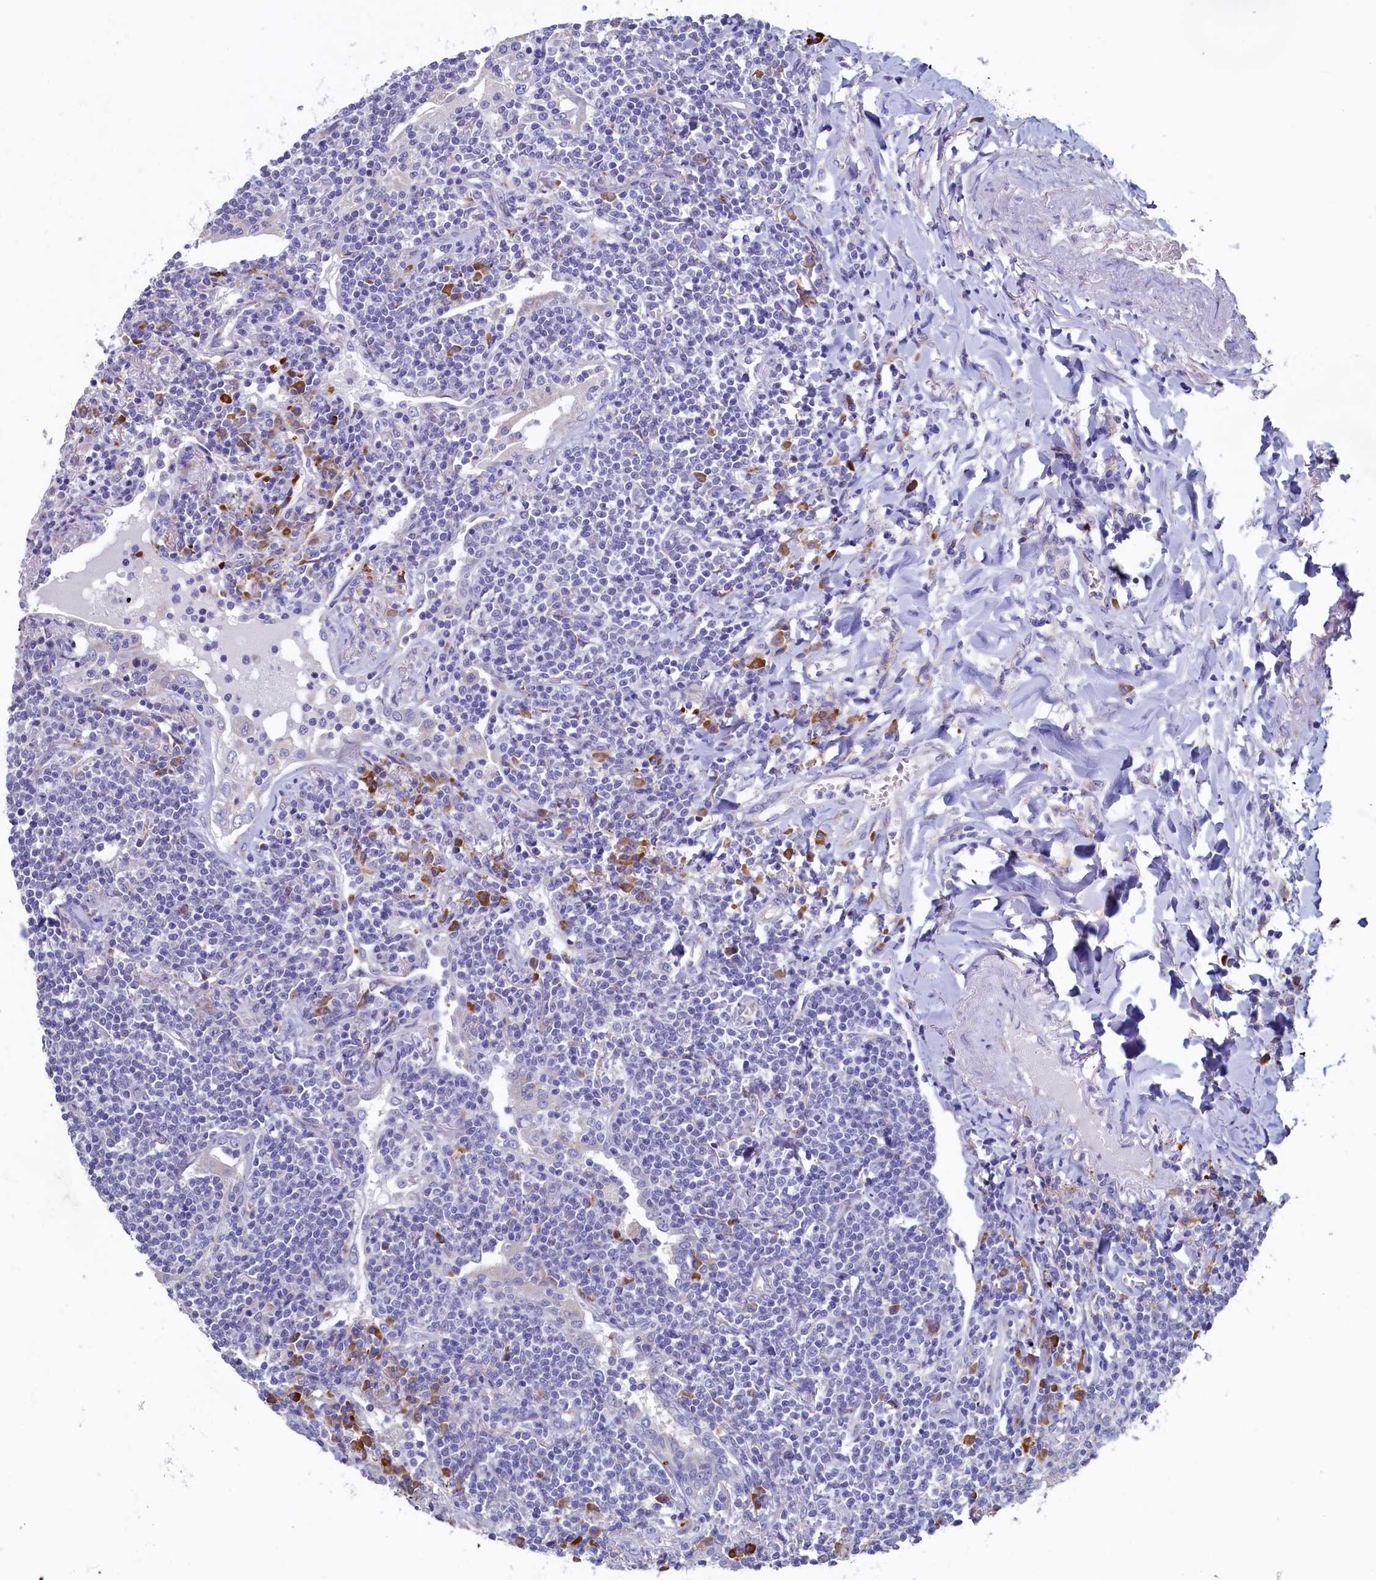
{"staining": {"intensity": "negative", "quantity": "none", "location": "none"}, "tissue": "lymphoma", "cell_type": "Tumor cells", "image_type": "cancer", "snomed": [{"axis": "morphology", "description": "Malignant lymphoma, non-Hodgkin's type, Low grade"}, {"axis": "topography", "description": "Lung"}], "caption": "Immunohistochemistry (IHC) photomicrograph of low-grade malignant lymphoma, non-Hodgkin's type stained for a protein (brown), which reveals no expression in tumor cells.", "gene": "CBLIF", "patient": {"sex": "female", "age": 71}}